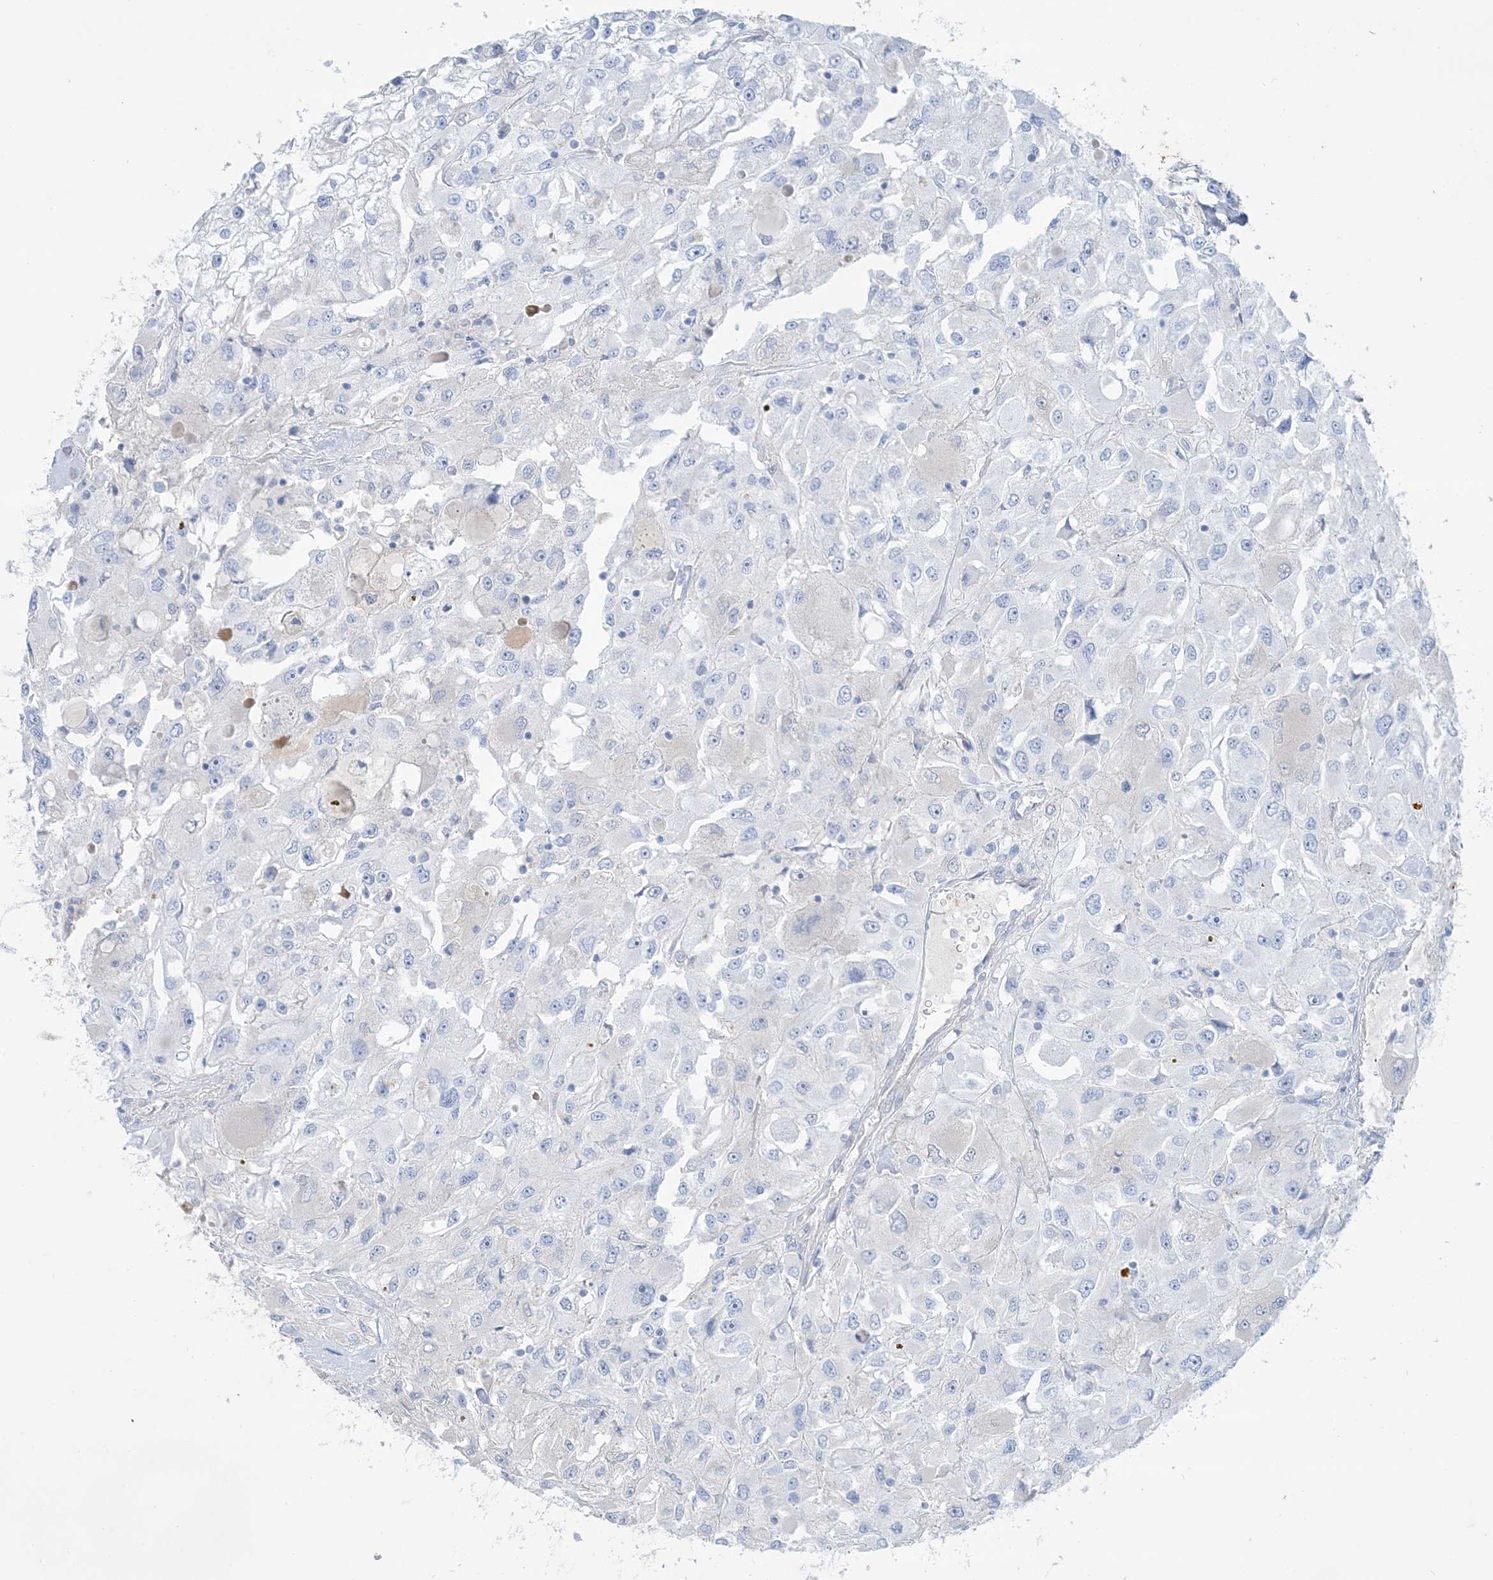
{"staining": {"intensity": "negative", "quantity": "none", "location": "none"}, "tissue": "renal cancer", "cell_type": "Tumor cells", "image_type": "cancer", "snomed": [{"axis": "morphology", "description": "Adenocarcinoma, NOS"}, {"axis": "topography", "description": "Kidney"}], "caption": "Immunohistochemical staining of renal cancer (adenocarcinoma) exhibits no significant expression in tumor cells.", "gene": "ATP11C", "patient": {"sex": "female", "age": 52}}